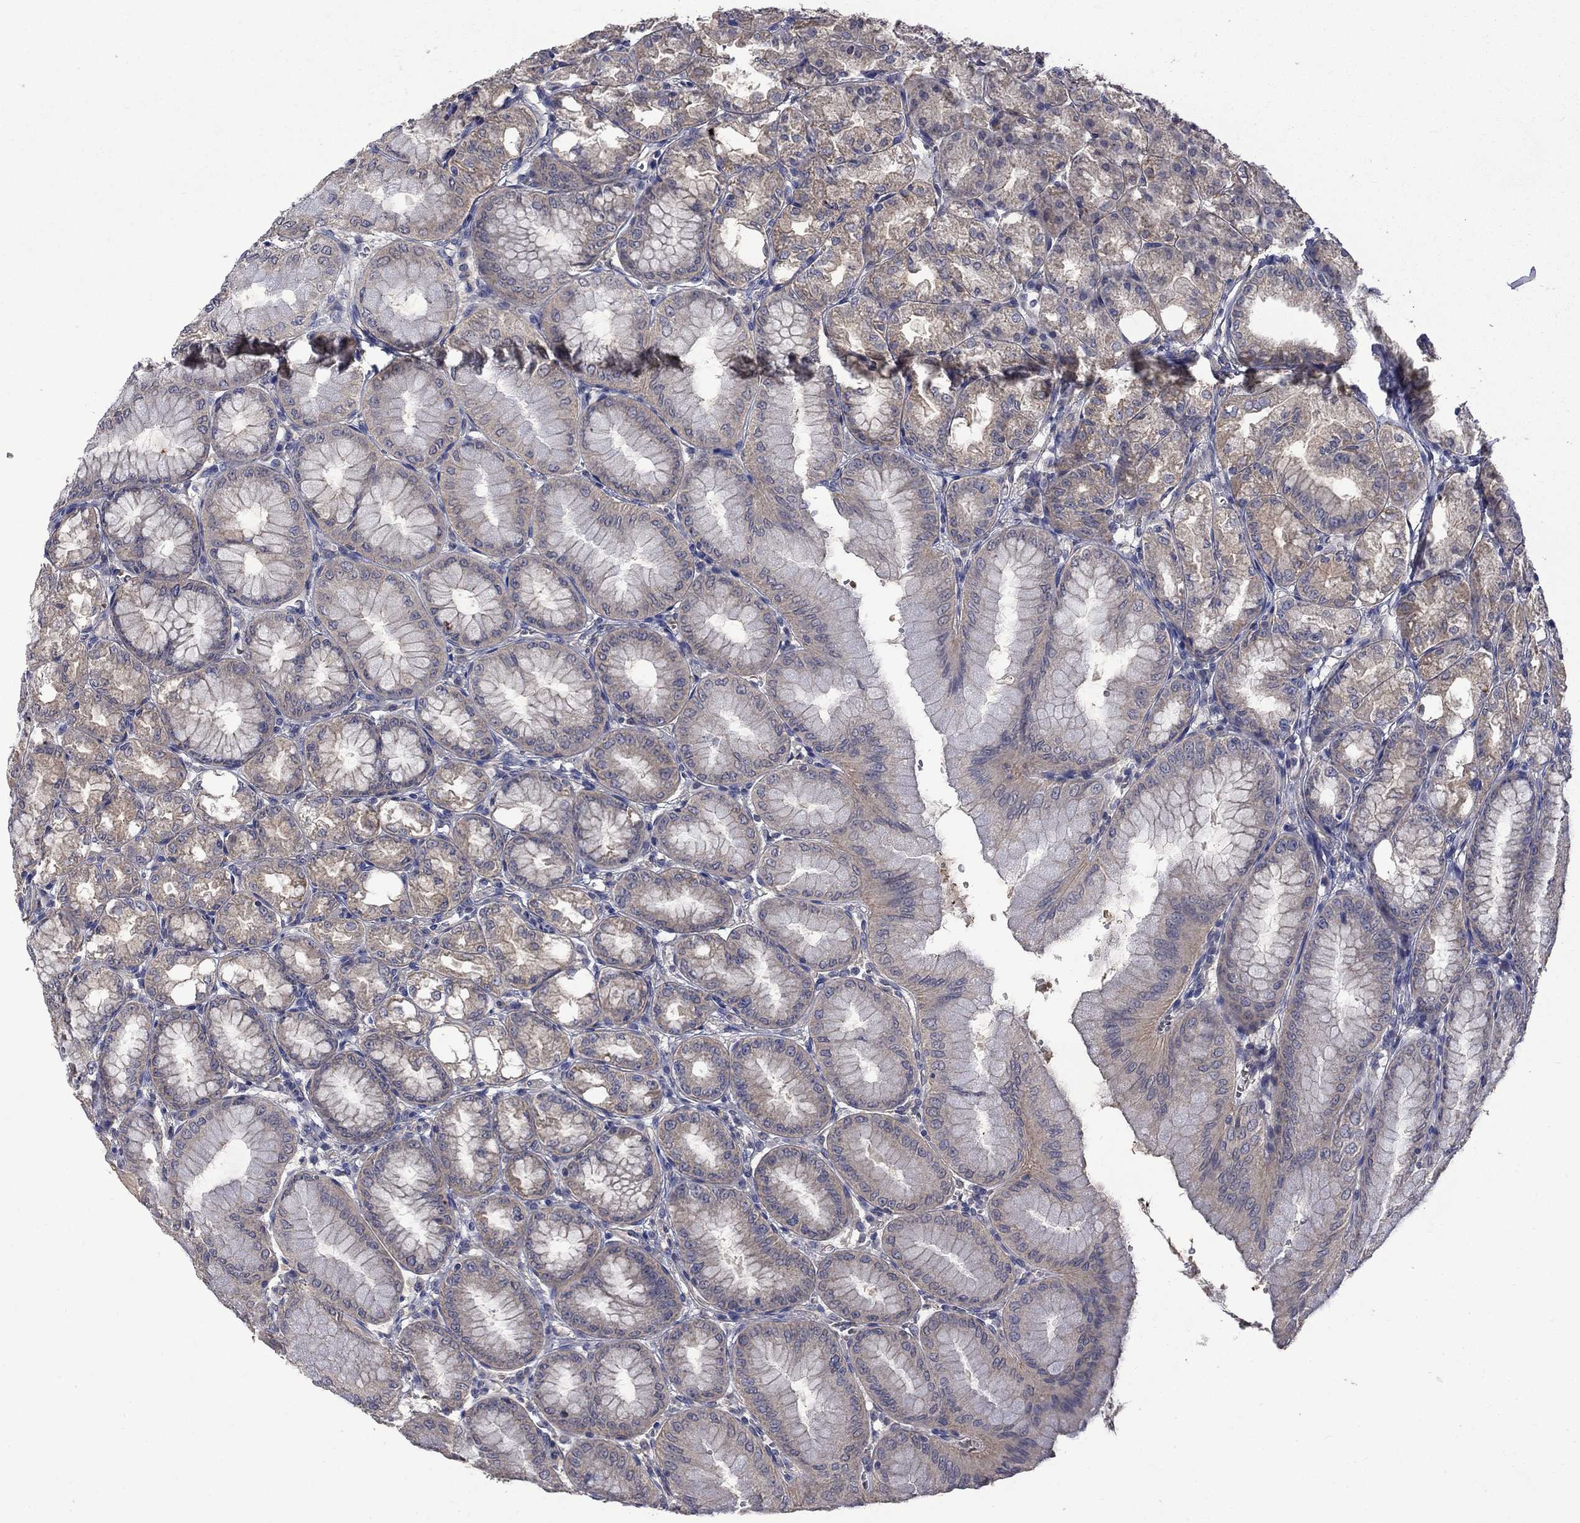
{"staining": {"intensity": "weak", "quantity": "25%-75%", "location": "cytoplasmic/membranous"}, "tissue": "stomach", "cell_type": "Glandular cells", "image_type": "normal", "snomed": [{"axis": "morphology", "description": "Normal tissue, NOS"}, {"axis": "topography", "description": "Stomach, lower"}], "caption": "Protein analysis of benign stomach shows weak cytoplasmic/membranous positivity in approximately 25%-75% of glandular cells.", "gene": "HSPA12A", "patient": {"sex": "male", "age": 71}}